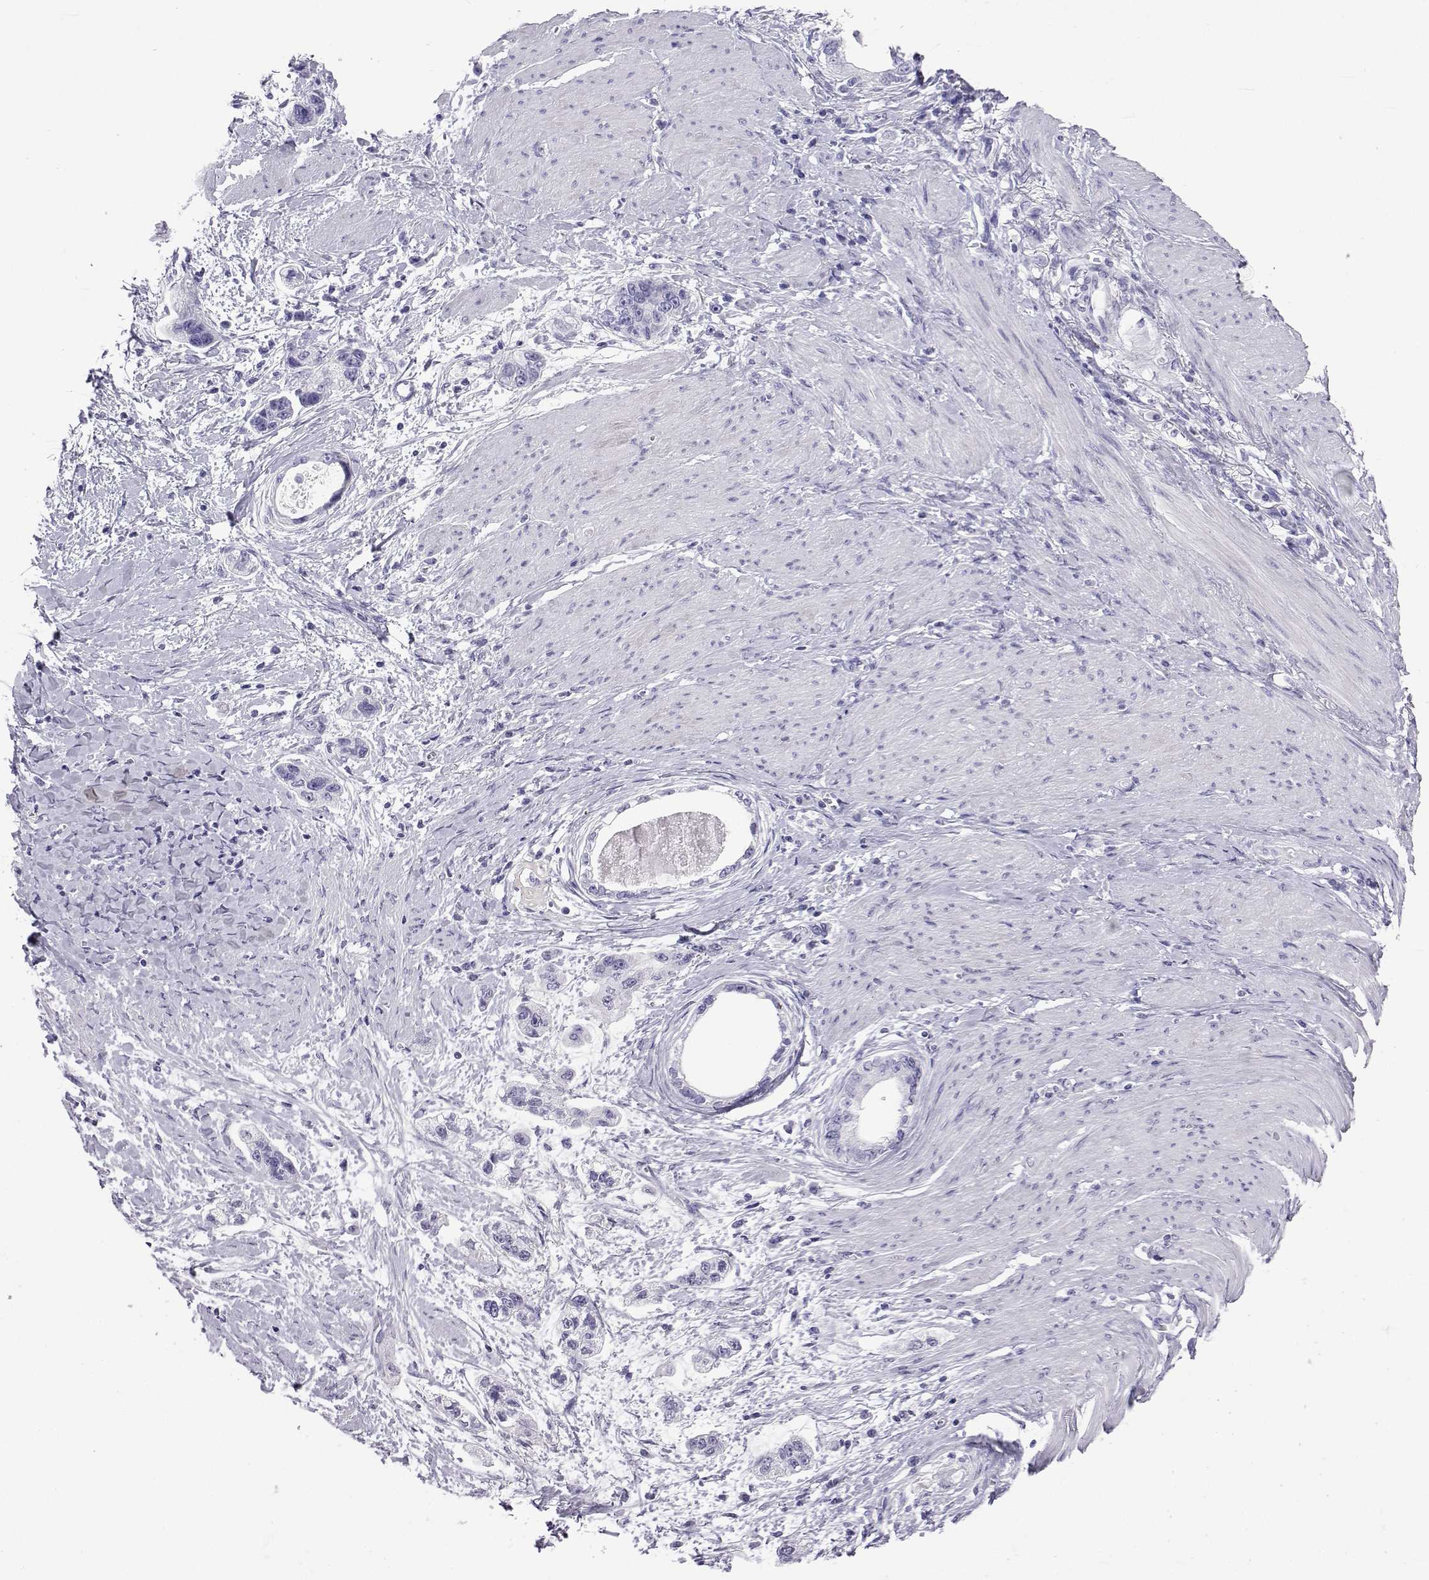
{"staining": {"intensity": "negative", "quantity": "none", "location": "none"}, "tissue": "stomach cancer", "cell_type": "Tumor cells", "image_type": "cancer", "snomed": [{"axis": "morphology", "description": "Adenocarcinoma, NOS"}, {"axis": "topography", "description": "Stomach, lower"}], "caption": "DAB immunohistochemical staining of stomach adenocarcinoma shows no significant staining in tumor cells. (Immunohistochemistry, brightfield microscopy, high magnification).", "gene": "ACTL7A", "patient": {"sex": "female", "age": 93}}